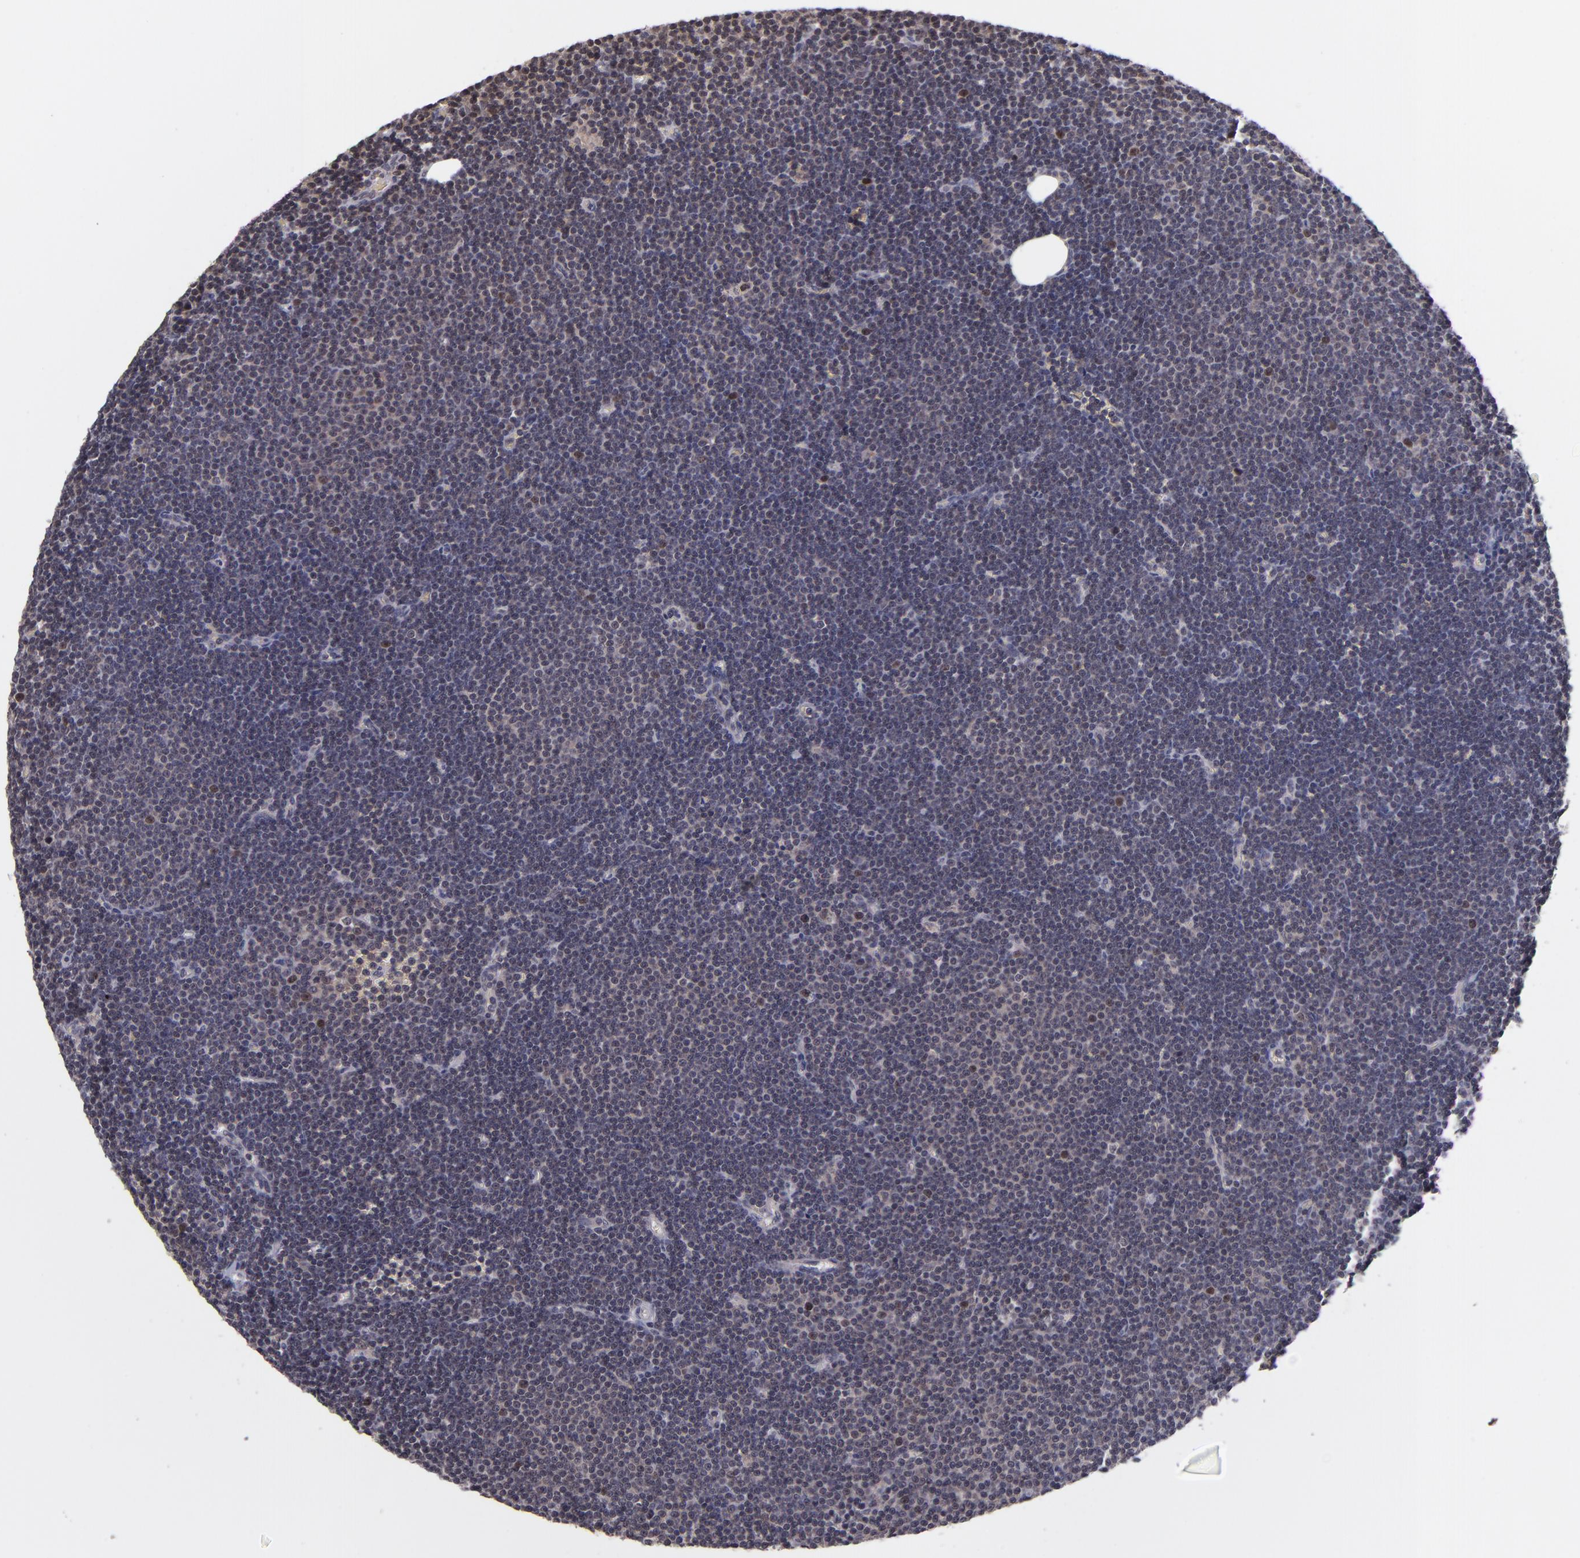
{"staining": {"intensity": "strong", "quantity": "<25%", "location": "nuclear"}, "tissue": "lymphoma", "cell_type": "Tumor cells", "image_type": "cancer", "snomed": [{"axis": "morphology", "description": "Malignant lymphoma, non-Hodgkin's type, Low grade"}, {"axis": "topography", "description": "Lymph node"}], "caption": "Human lymphoma stained with a brown dye demonstrates strong nuclear positive positivity in approximately <25% of tumor cells.", "gene": "CDC7", "patient": {"sex": "female", "age": 73}}